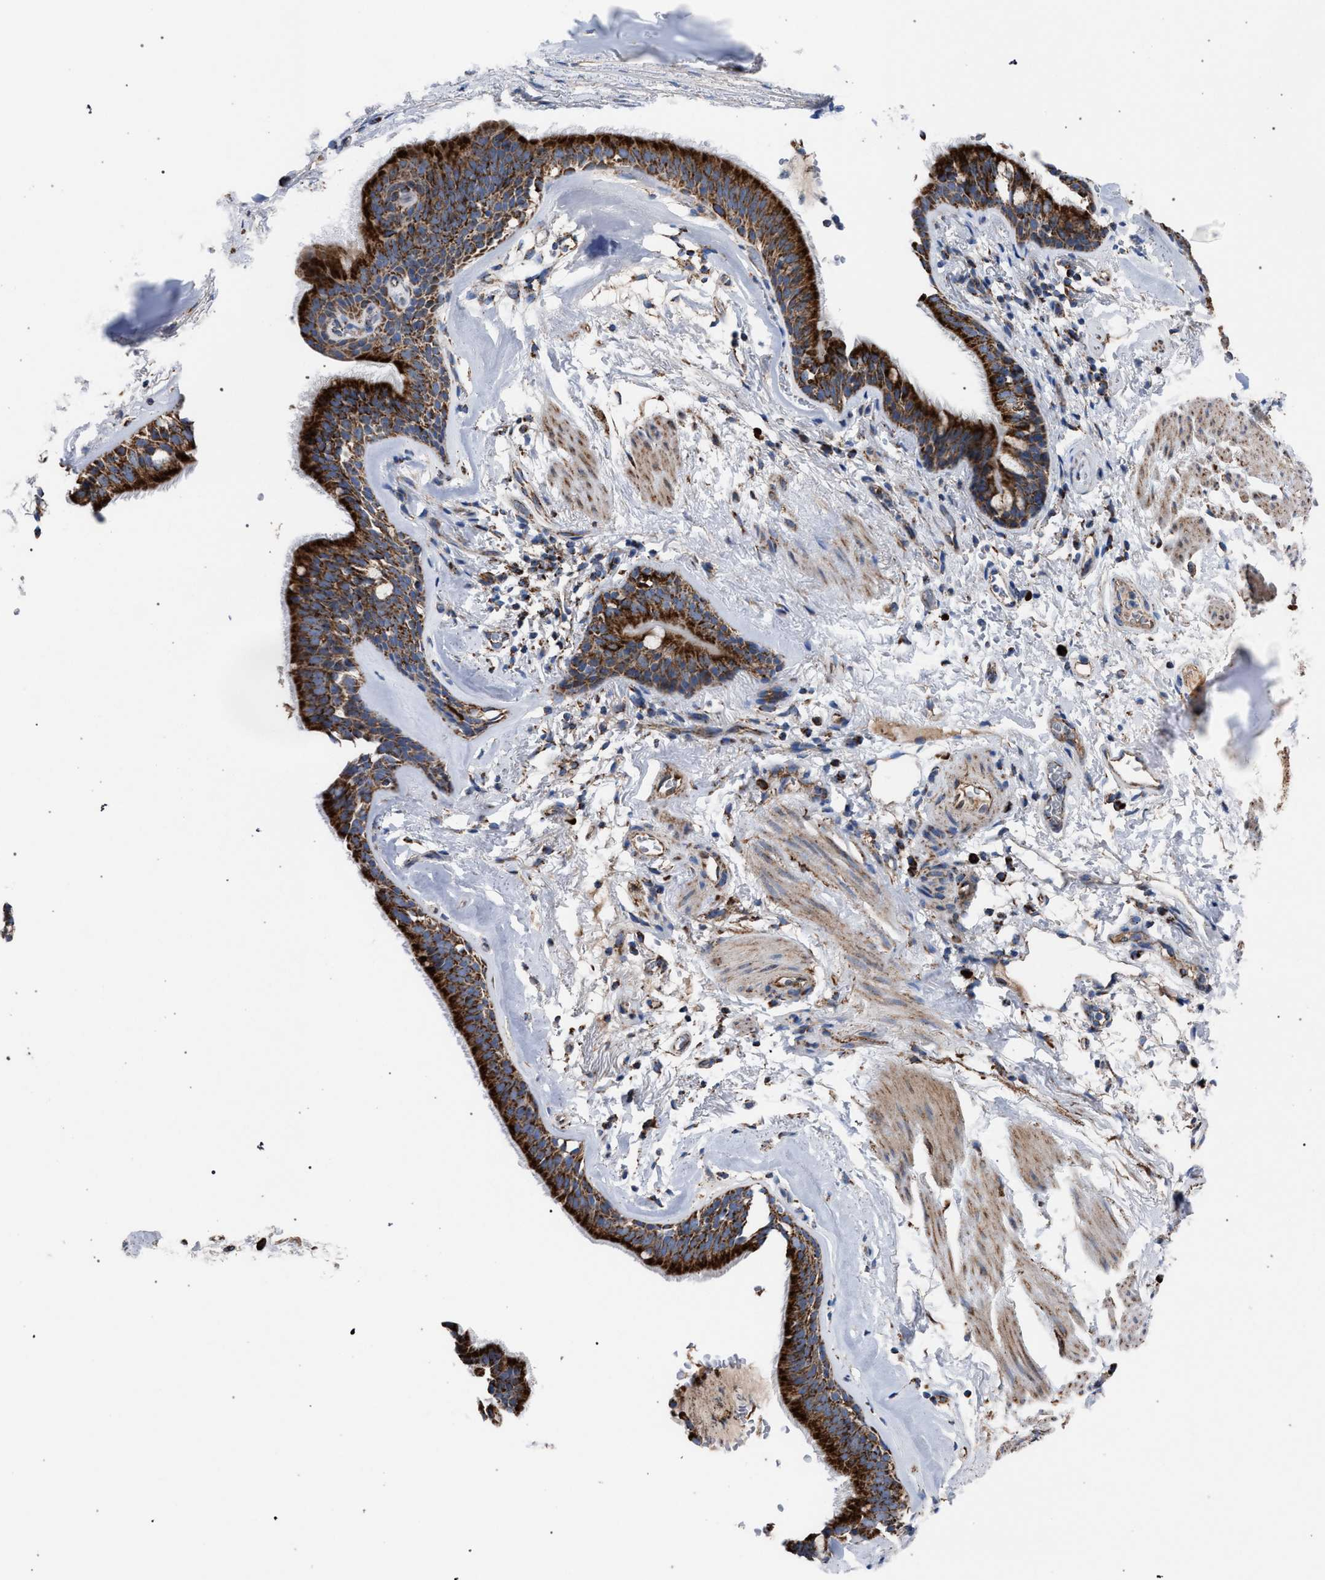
{"staining": {"intensity": "strong", "quantity": ">75%", "location": "cytoplasmic/membranous"}, "tissue": "bronchus", "cell_type": "Respiratory epithelial cells", "image_type": "normal", "snomed": [{"axis": "morphology", "description": "Normal tissue, NOS"}, {"axis": "topography", "description": "Cartilage tissue"}], "caption": "This photomicrograph reveals immunohistochemistry (IHC) staining of normal human bronchus, with high strong cytoplasmic/membranous staining in about >75% of respiratory epithelial cells.", "gene": "VPS13A", "patient": {"sex": "female", "age": 63}}